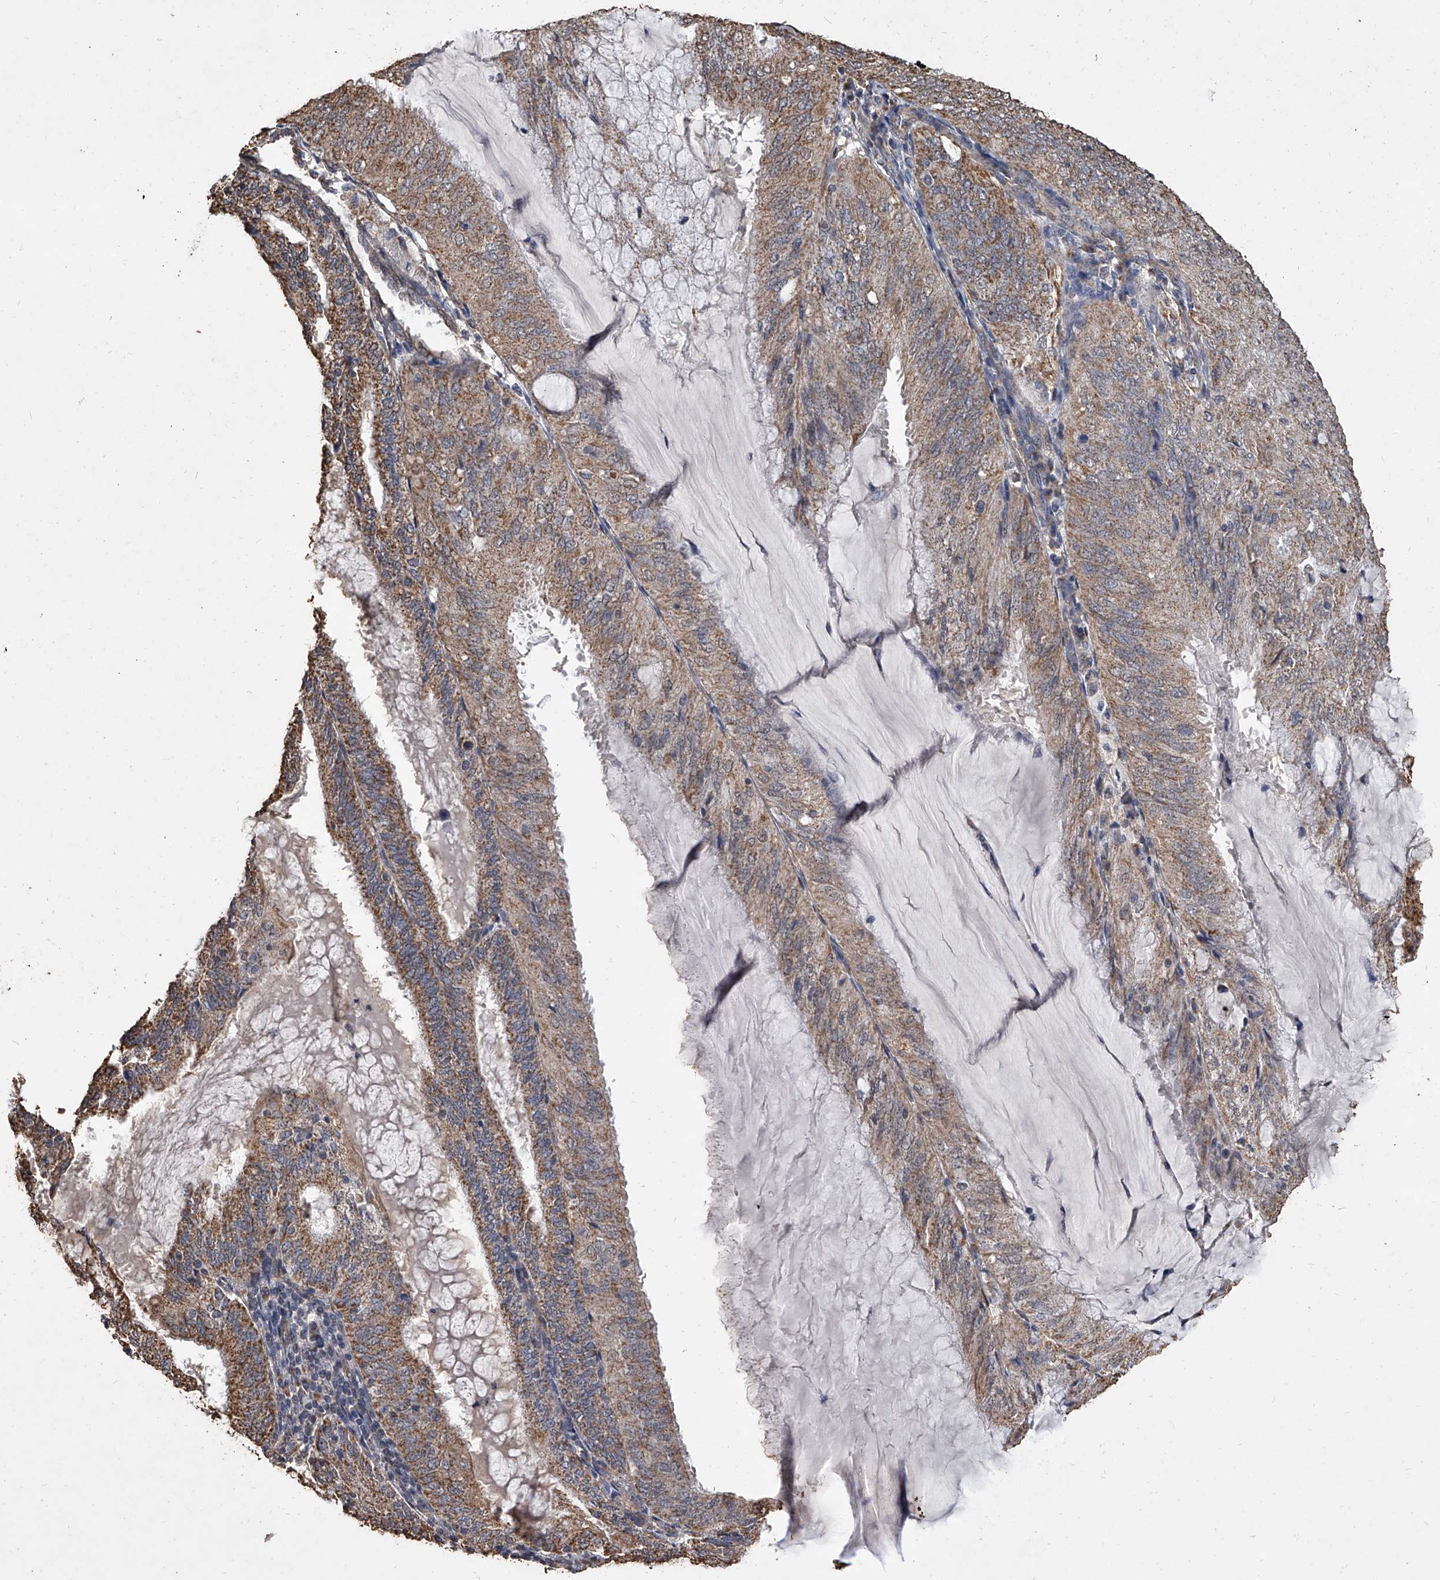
{"staining": {"intensity": "moderate", "quantity": ">75%", "location": "cytoplasmic/membranous"}, "tissue": "endometrial cancer", "cell_type": "Tumor cells", "image_type": "cancer", "snomed": [{"axis": "morphology", "description": "Adenocarcinoma, NOS"}, {"axis": "topography", "description": "Endometrium"}], "caption": "Immunohistochemistry (DAB (3,3'-diaminobenzidine)) staining of human endometrial adenocarcinoma exhibits moderate cytoplasmic/membranous protein positivity in approximately >75% of tumor cells.", "gene": "MRPL28", "patient": {"sex": "female", "age": 81}}